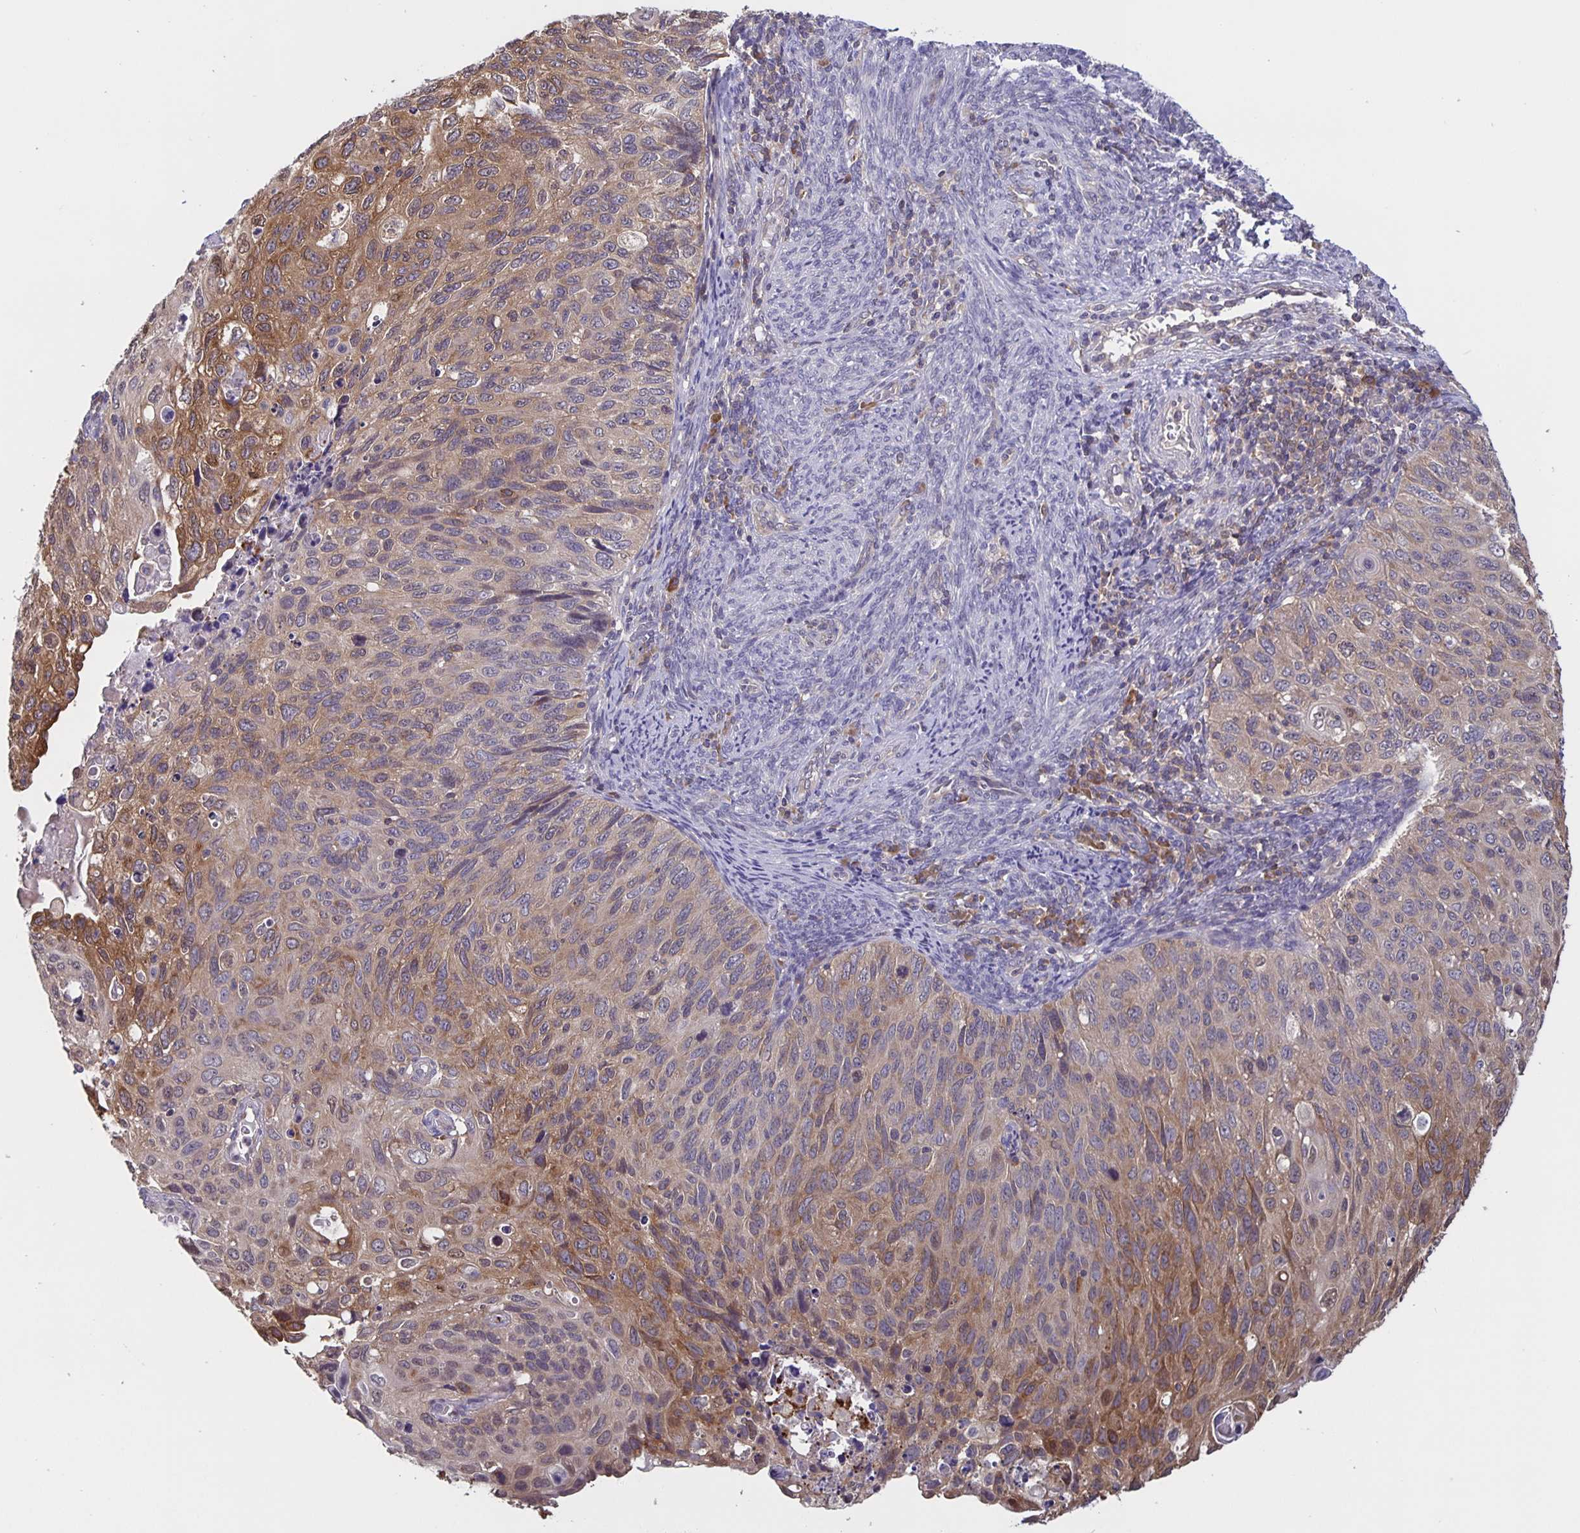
{"staining": {"intensity": "moderate", "quantity": "25%-75%", "location": "cytoplasmic/membranous"}, "tissue": "cervical cancer", "cell_type": "Tumor cells", "image_type": "cancer", "snomed": [{"axis": "morphology", "description": "Squamous cell carcinoma, NOS"}, {"axis": "topography", "description": "Cervix"}], "caption": "Cervical squamous cell carcinoma stained for a protein displays moderate cytoplasmic/membranous positivity in tumor cells. The staining was performed using DAB (3,3'-diaminobenzidine) to visualize the protein expression in brown, while the nuclei were stained in blue with hematoxylin (Magnification: 20x).", "gene": "FEM1C", "patient": {"sex": "female", "age": 70}}